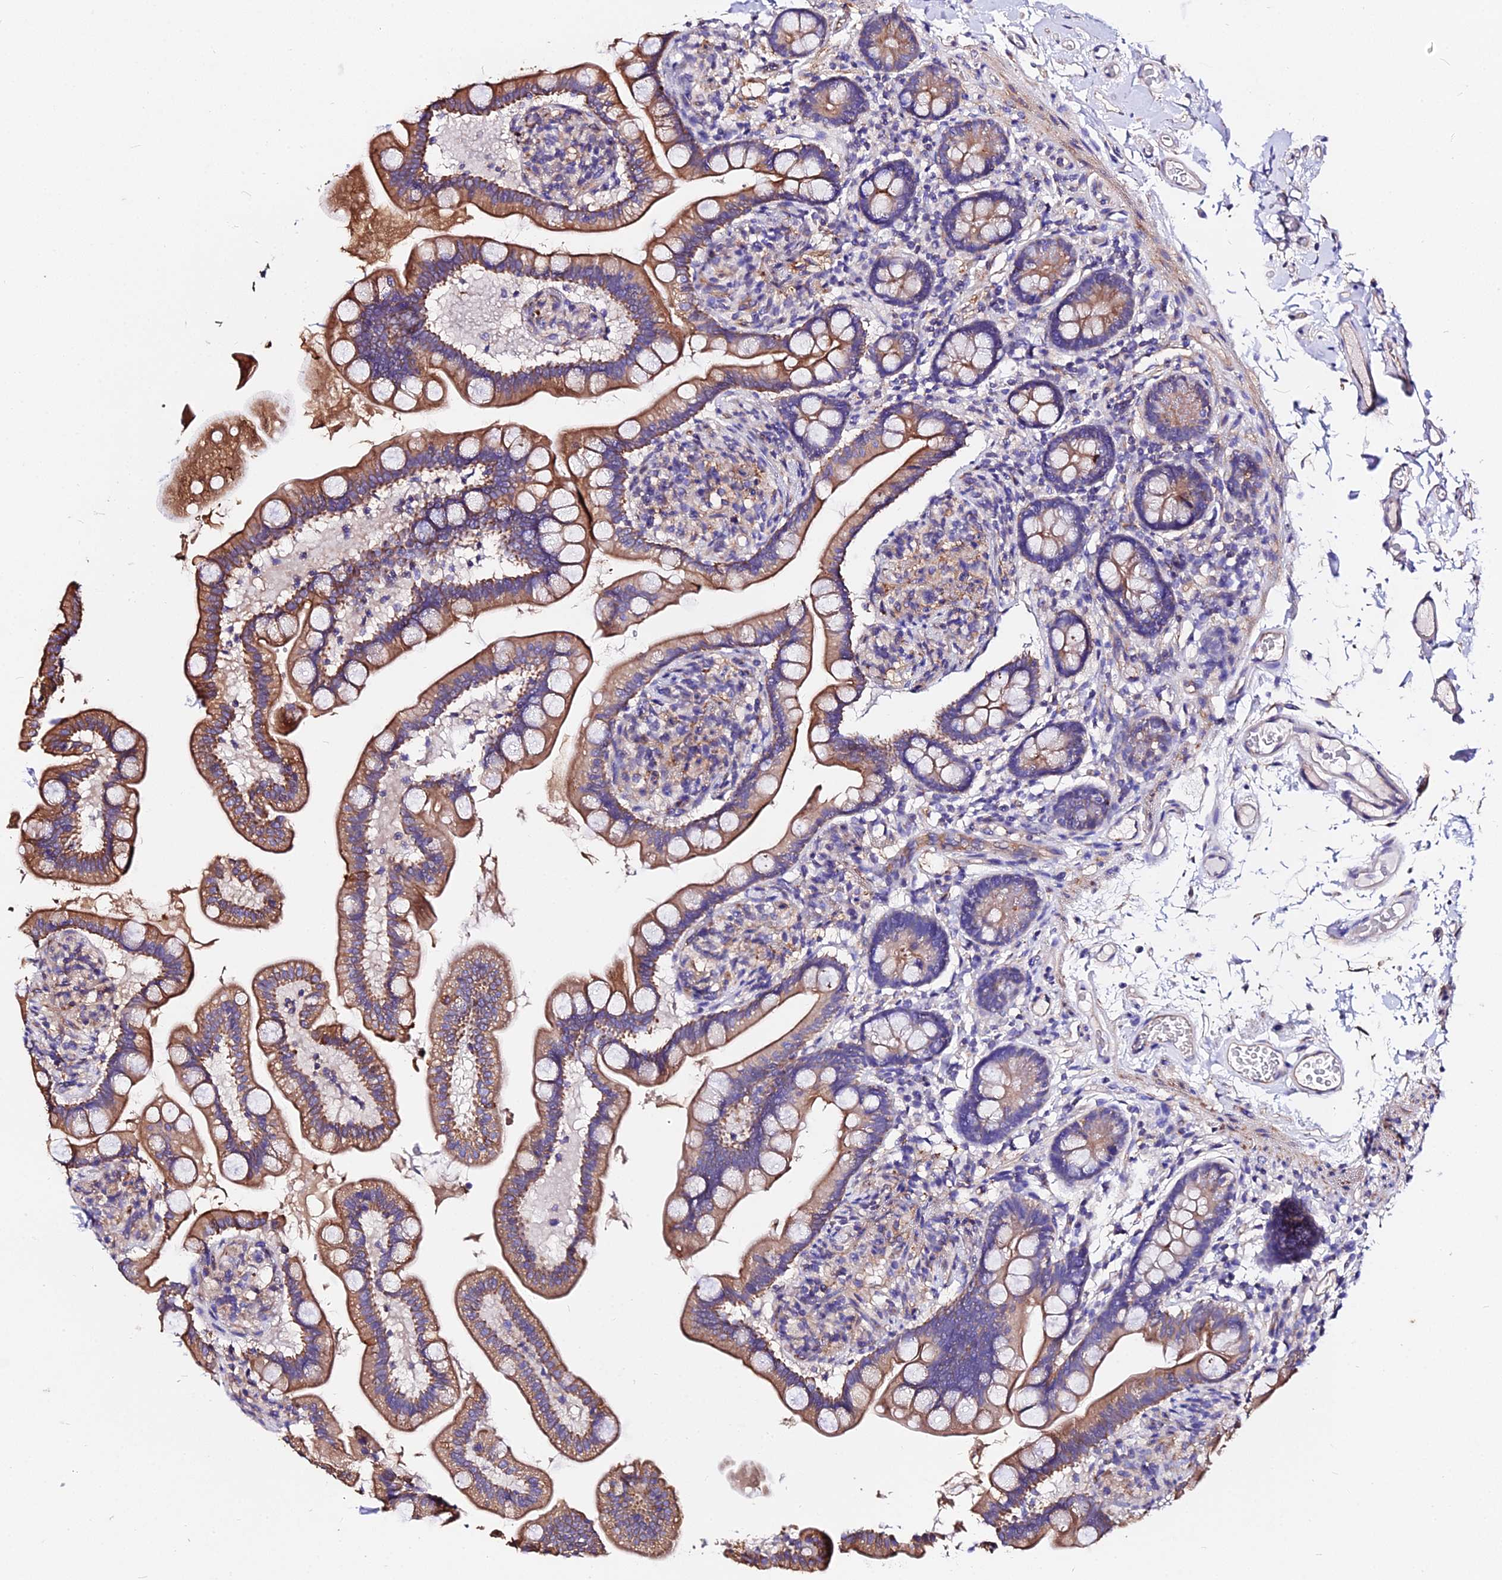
{"staining": {"intensity": "moderate", "quantity": ">75%", "location": "cytoplasmic/membranous"}, "tissue": "small intestine", "cell_type": "Glandular cells", "image_type": "normal", "snomed": [{"axis": "morphology", "description": "Normal tissue, NOS"}, {"axis": "topography", "description": "Small intestine"}], "caption": "Protein expression analysis of benign human small intestine reveals moderate cytoplasmic/membranous staining in about >75% of glandular cells.", "gene": "DAW1", "patient": {"sex": "female", "age": 64}}